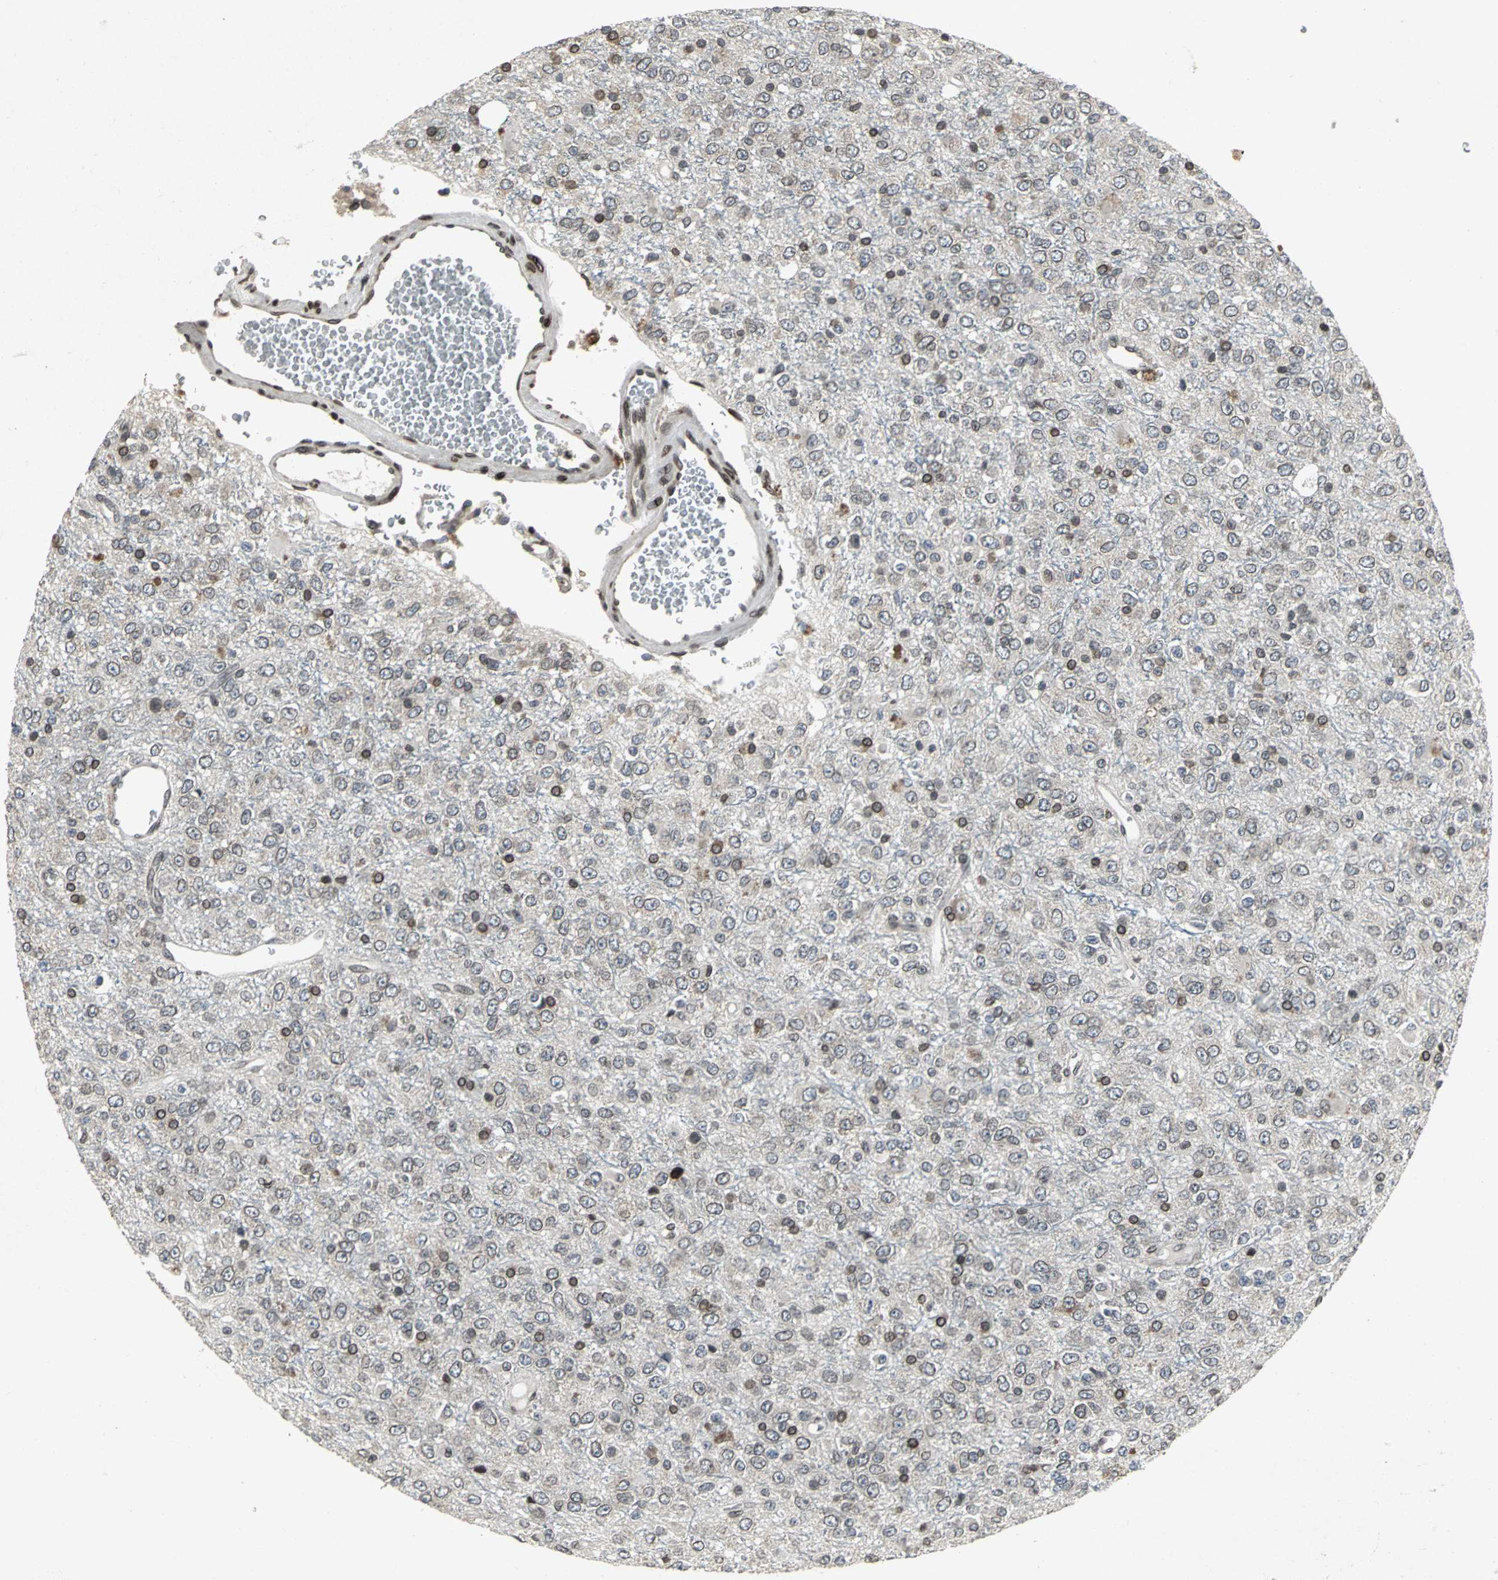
{"staining": {"intensity": "strong", "quantity": "<25%", "location": "cytoplasmic/membranous,nuclear"}, "tissue": "glioma", "cell_type": "Tumor cells", "image_type": "cancer", "snomed": [{"axis": "morphology", "description": "Glioma, malignant, High grade"}, {"axis": "topography", "description": "pancreas cauda"}], "caption": "Glioma stained for a protein reveals strong cytoplasmic/membranous and nuclear positivity in tumor cells. (Stains: DAB in brown, nuclei in blue, Microscopy: brightfield microscopy at high magnification).", "gene": "SH2B3", "patient": {"sex": "male", "age": 60}}